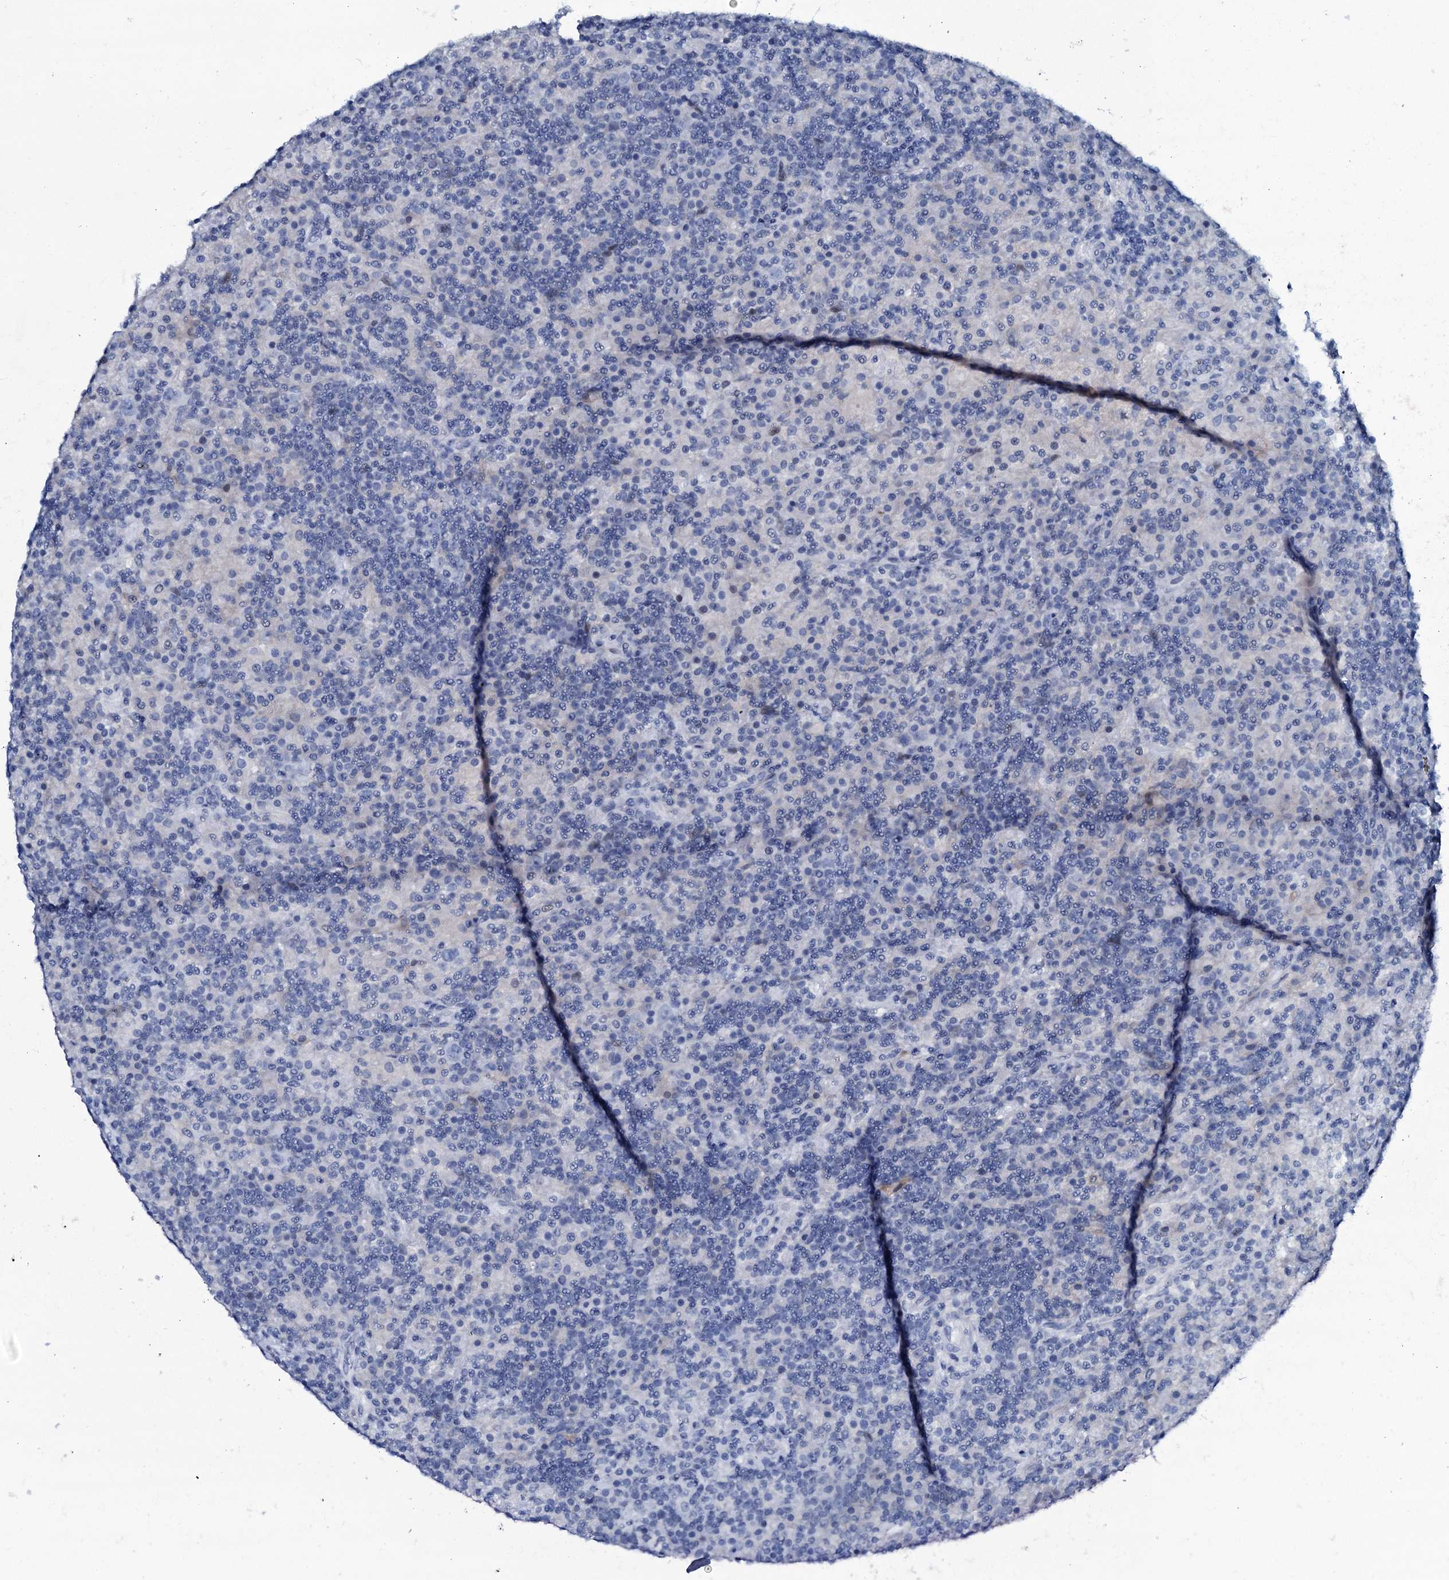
{"staining": {"intensity": "negative", "quantity": "none", "location": "none"}, "tissue": "lymphoma", "cell_type": "Tumor cells", "image_type": "cancer", "snomed": [{"axis": "morphology", "description": "Hodgkin's disease, NOS"}, {"axis": "topography", "description": "Lymph node"}], "caption": "Immunohistochemical staining of human lymphoma shows no significant expression in tumor cells.", "gene": "SLC4A7", "patient": {"sex": "male", "age": 70}}